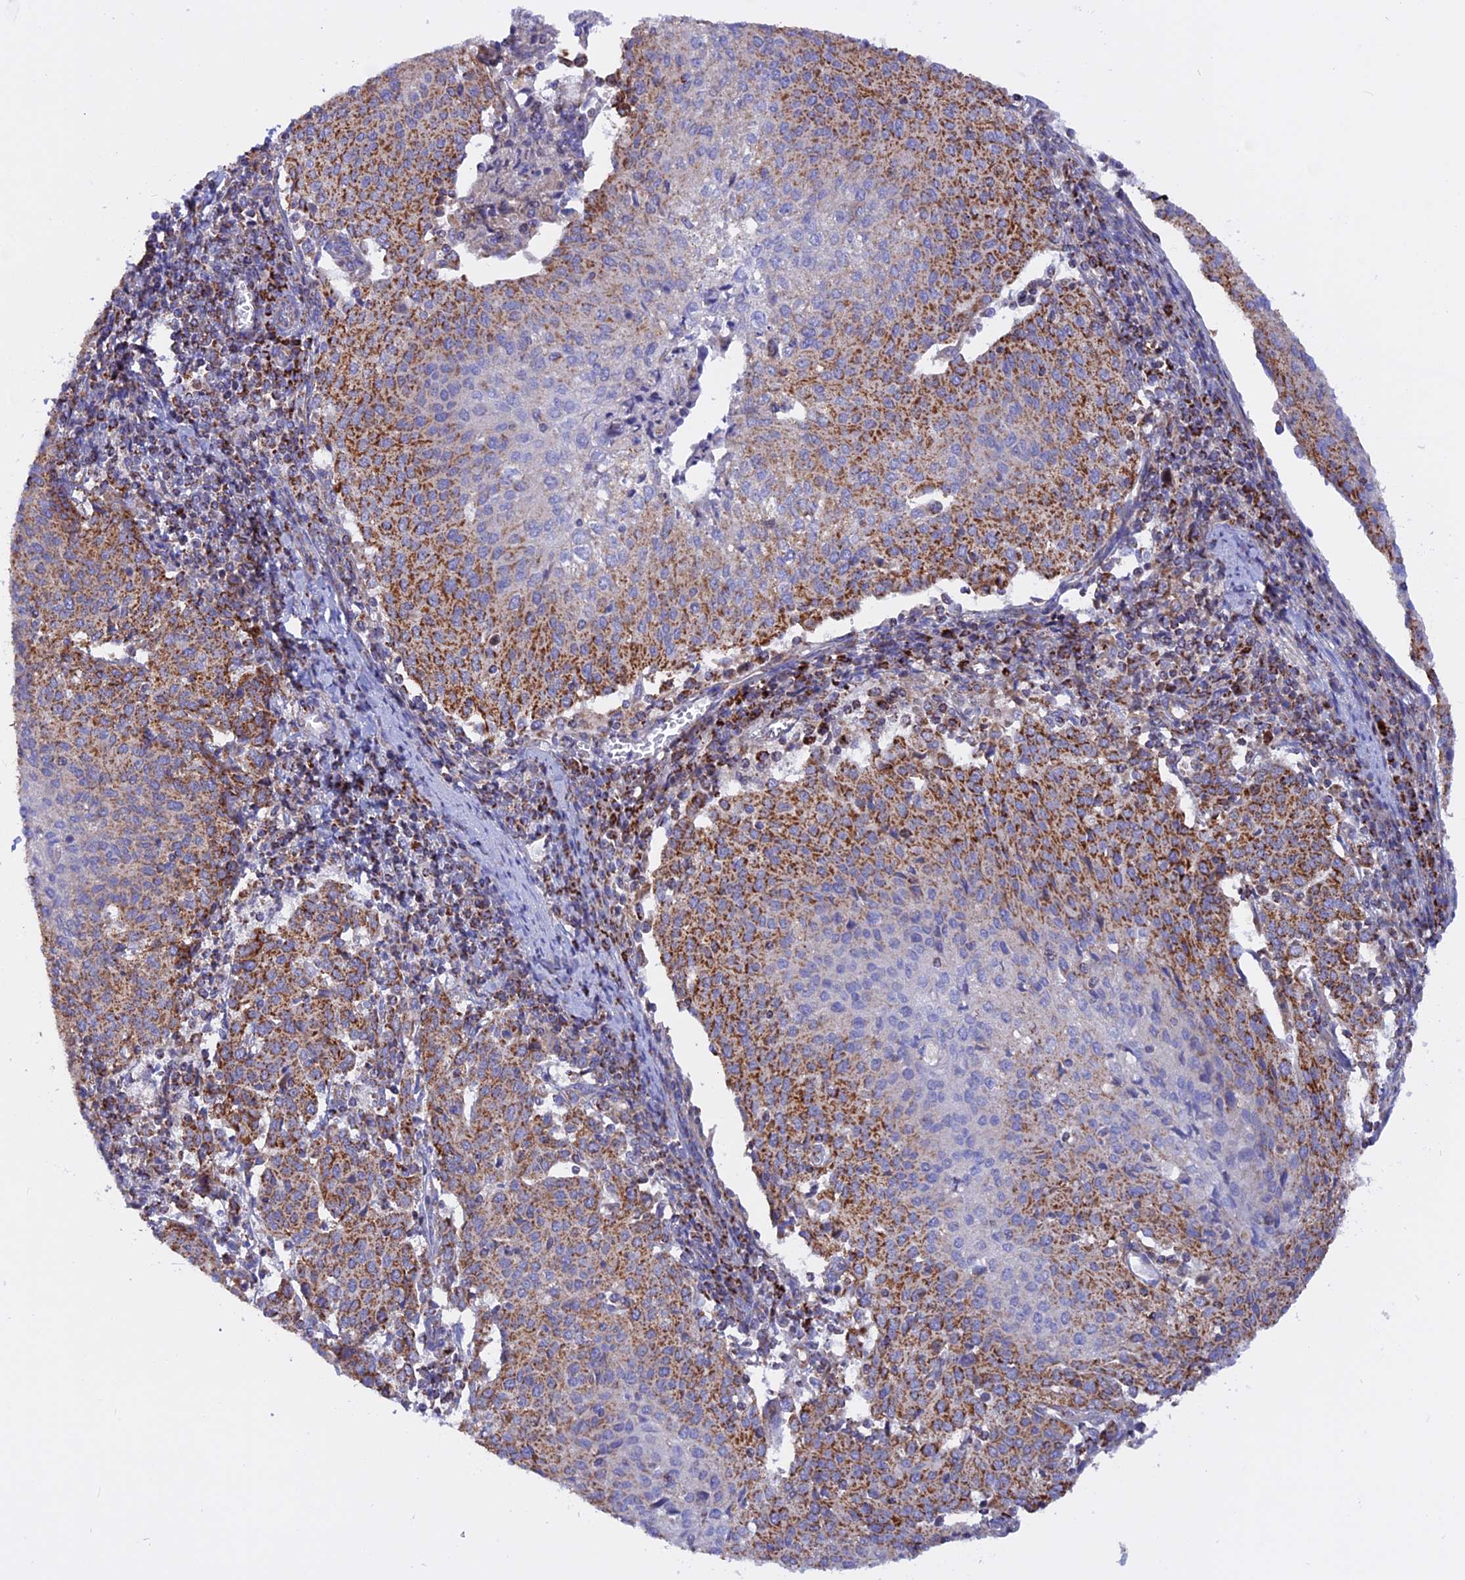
{"staining": {"intensity": "strong", "quantity": "25%-75%", "location": "cytoplasmic/membranous"}, "tissue": "cervical cancer", "cell_type": "Tumor cells", "image_type": "cancer", "snomed": [{"axis": "morphology", "description": "Squamous cell carcinoma, NOS"}, {"axis": "topography", "description": "Cervix"}], "caption": "Immunohistochemical staining of cervical squamous cell carcinoma demonstrates high levels of strong cytoplasmic/membranous positivity in approximately 25%-75% of tumor cells.", "gene": "GCDH", "patient": {"sex": "female", "age": 46}}